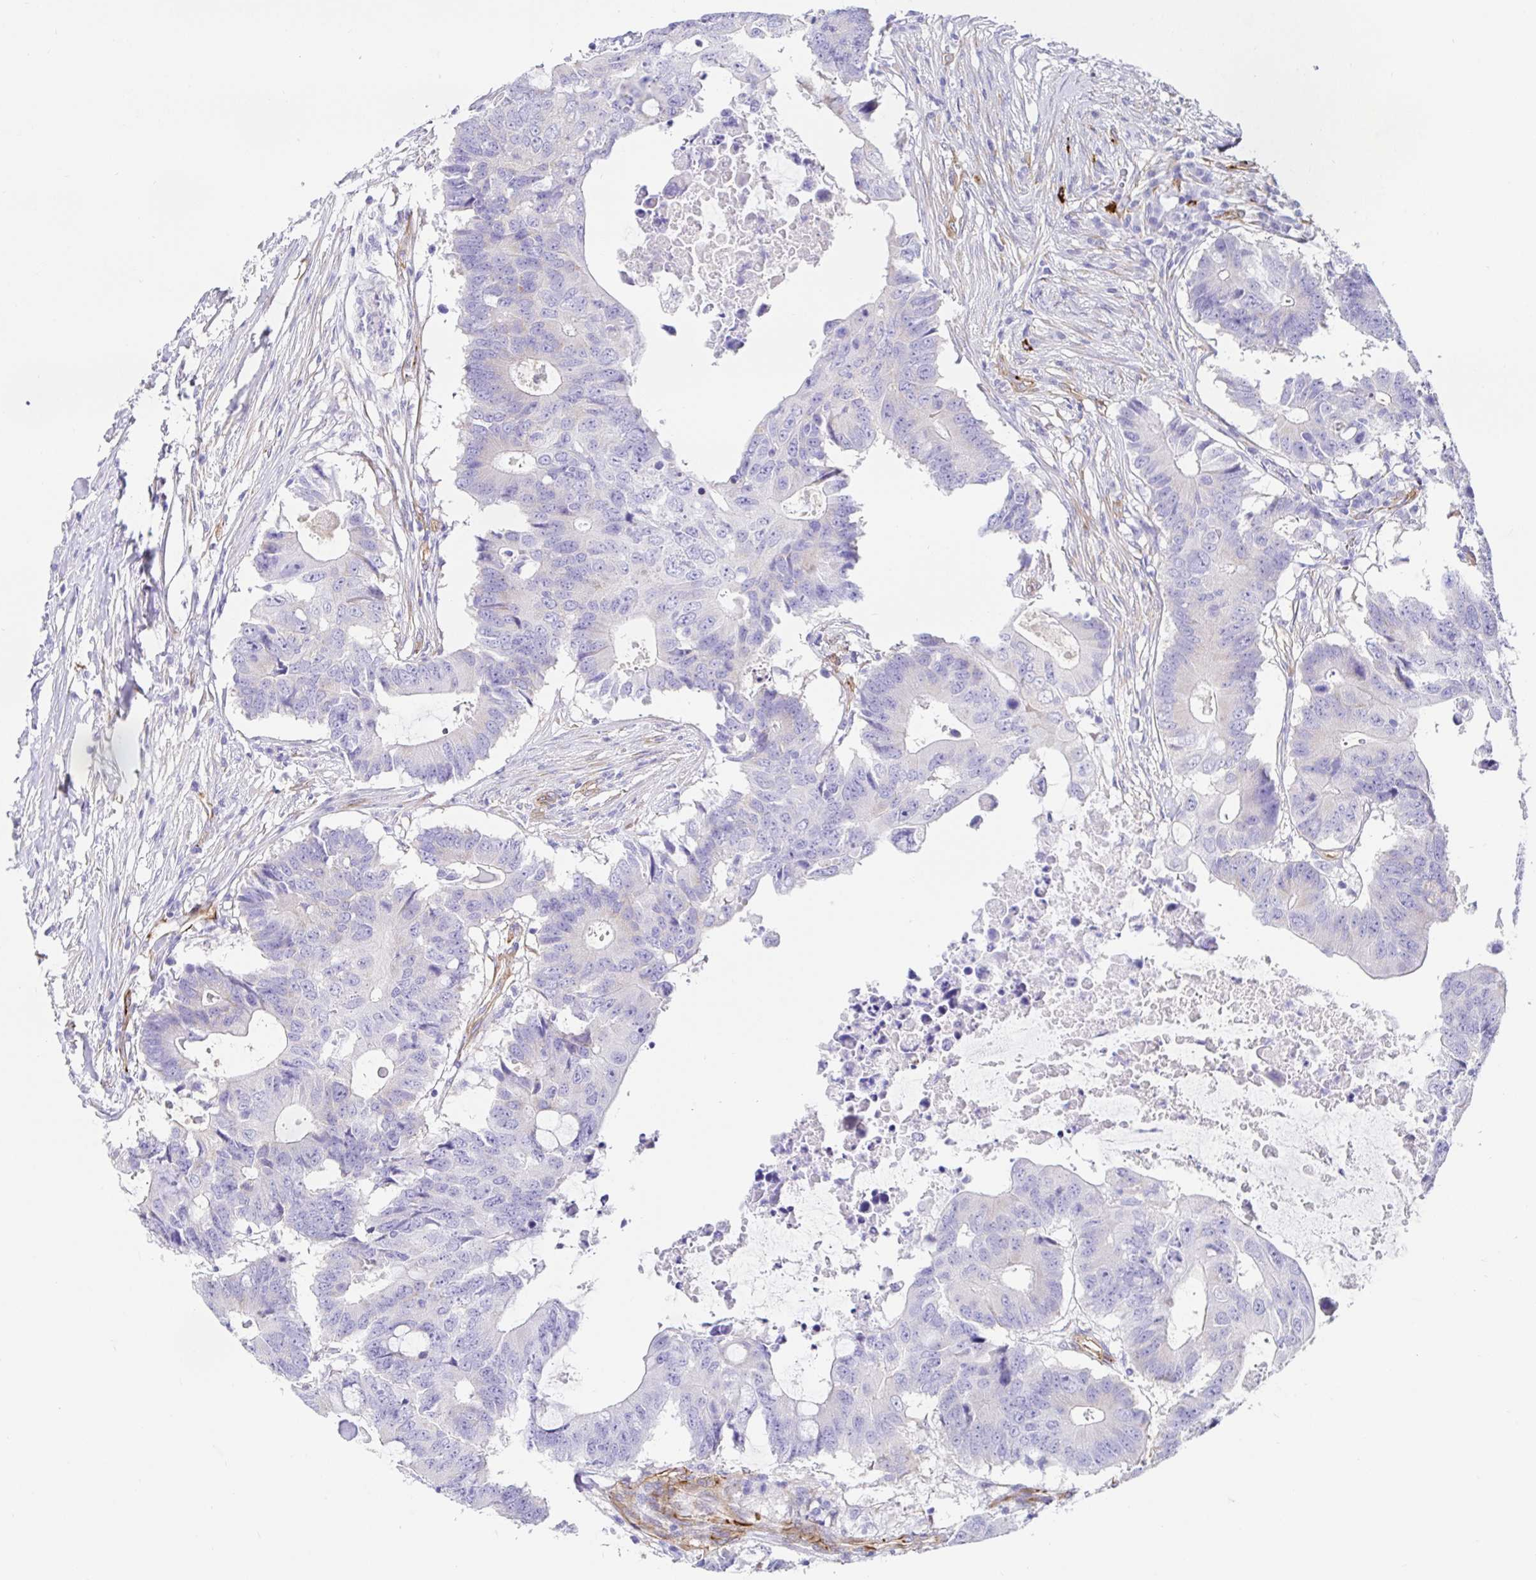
{"staining": {"intensity": "negative", "quantity": "none", "location": "none"}, "tissue": "colorectal cancer", "cell_type": "Tumor cells", "image_type": "cancer", "snomed": [{"axis": "morphology", "description": "Adenocarcinoma, NOS"}, {"axis": "topography", "description": "Colon"}], "caption": "Immunohistochemistry (IHC) of colorectal cancer (adenocarcinoma) demonstrates no positivity in tumor cells. (DAB IHC with hematoxylin counter stain).", "gene": "DOCK1", "patient": {"sex": "male", "age": 71}}